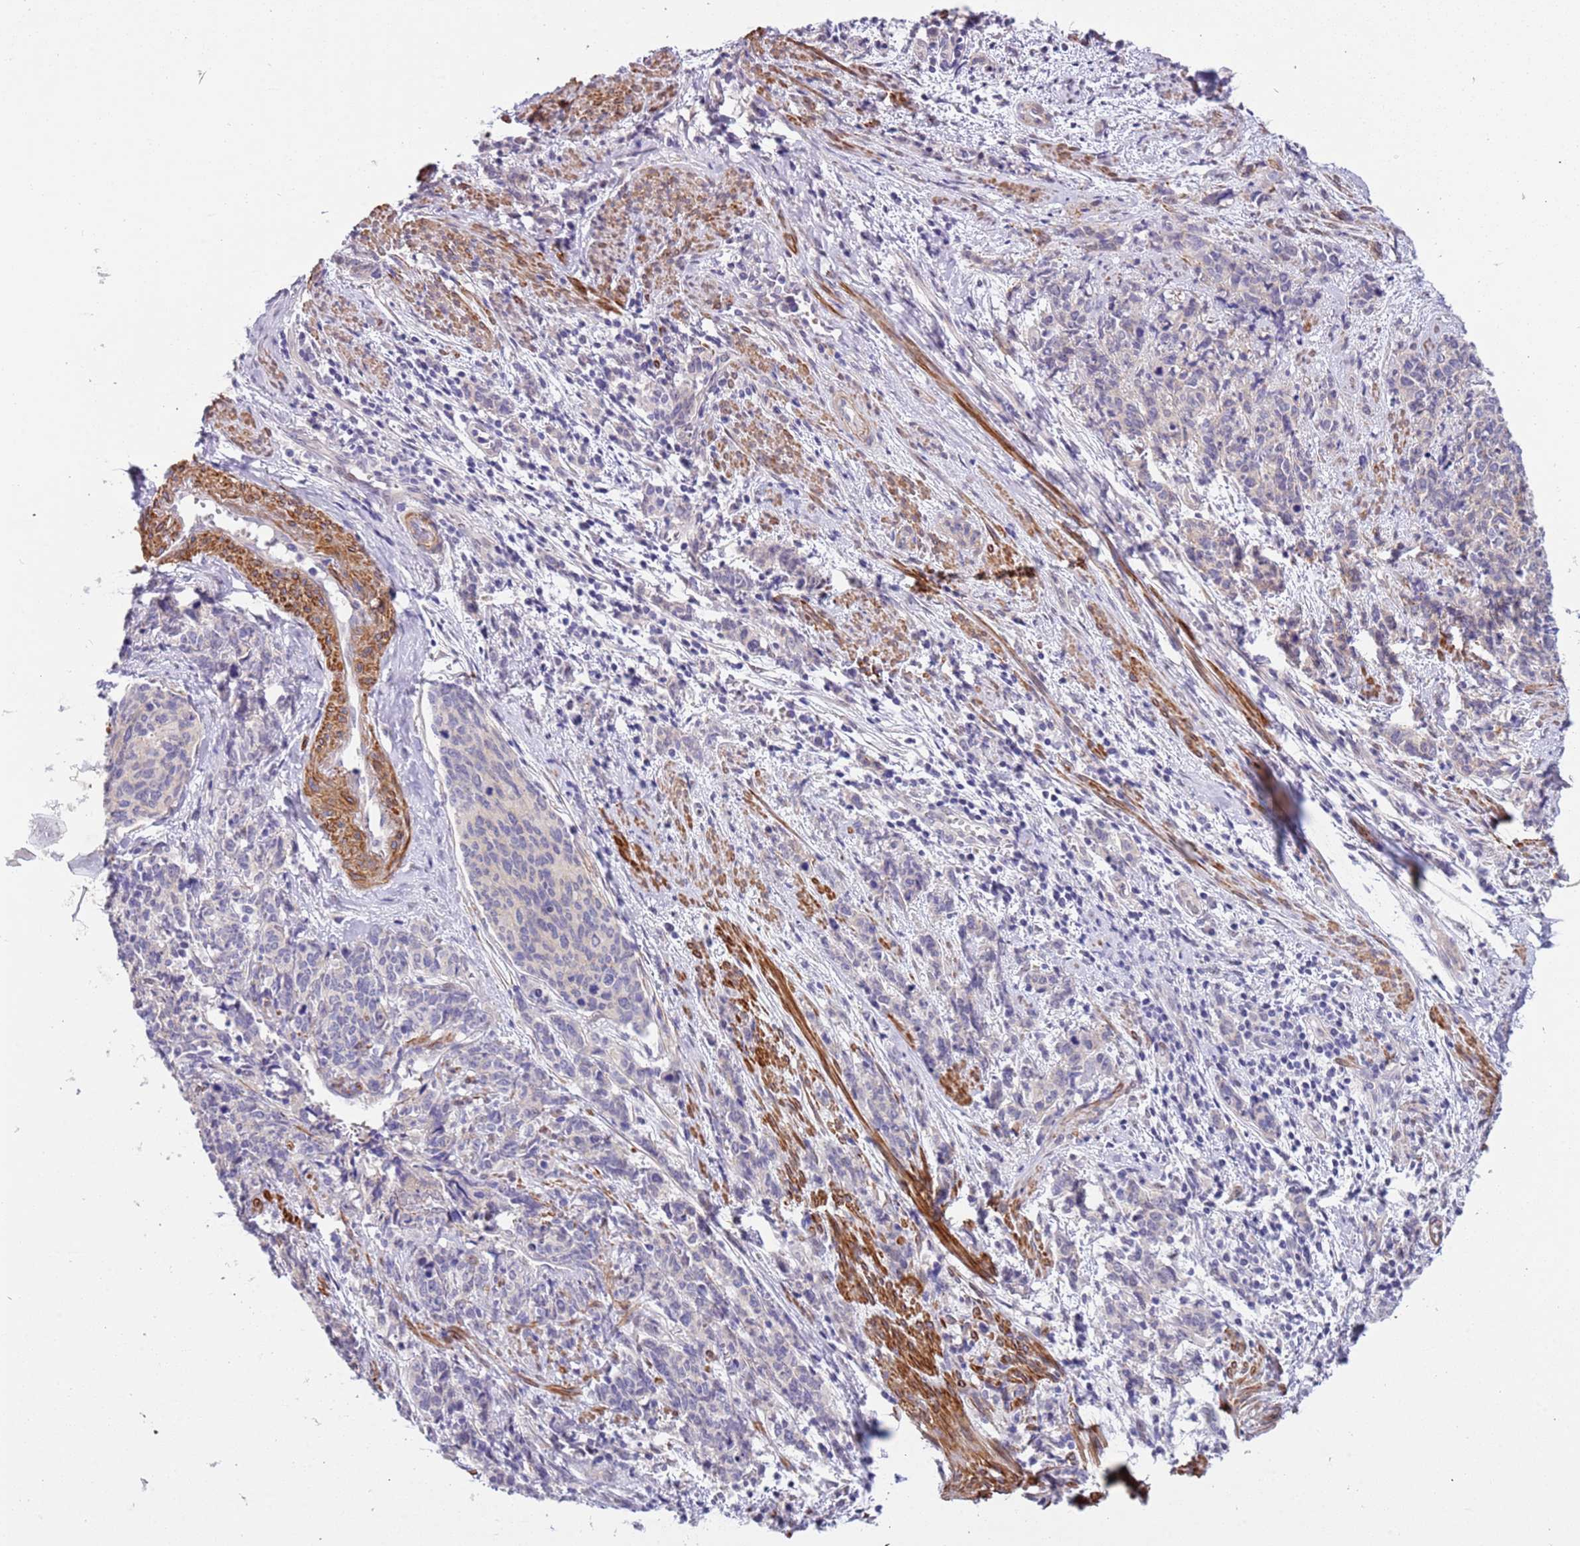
{"staining": {"intensity": "negative", "quantity": "none", "location": "none"}, "tissue": "cervical cancer", "cell_type": "Tumor cells", "image_type": "cancer", "snomed": [{"axis": "morphology", "description": "Squamous cell carcinoma, NOS"}, {"axis": "topography", "description": "Cervix"}], "caption": "DAB (3,3'-diaminobenzidine) immunohistochemical staining of human cervical cancer (squamous cell carcinoma) reveals no significant staining in tumor cells.", "gene": "PLEKHH1", "patient": {"sex": "female", "age": 60}}